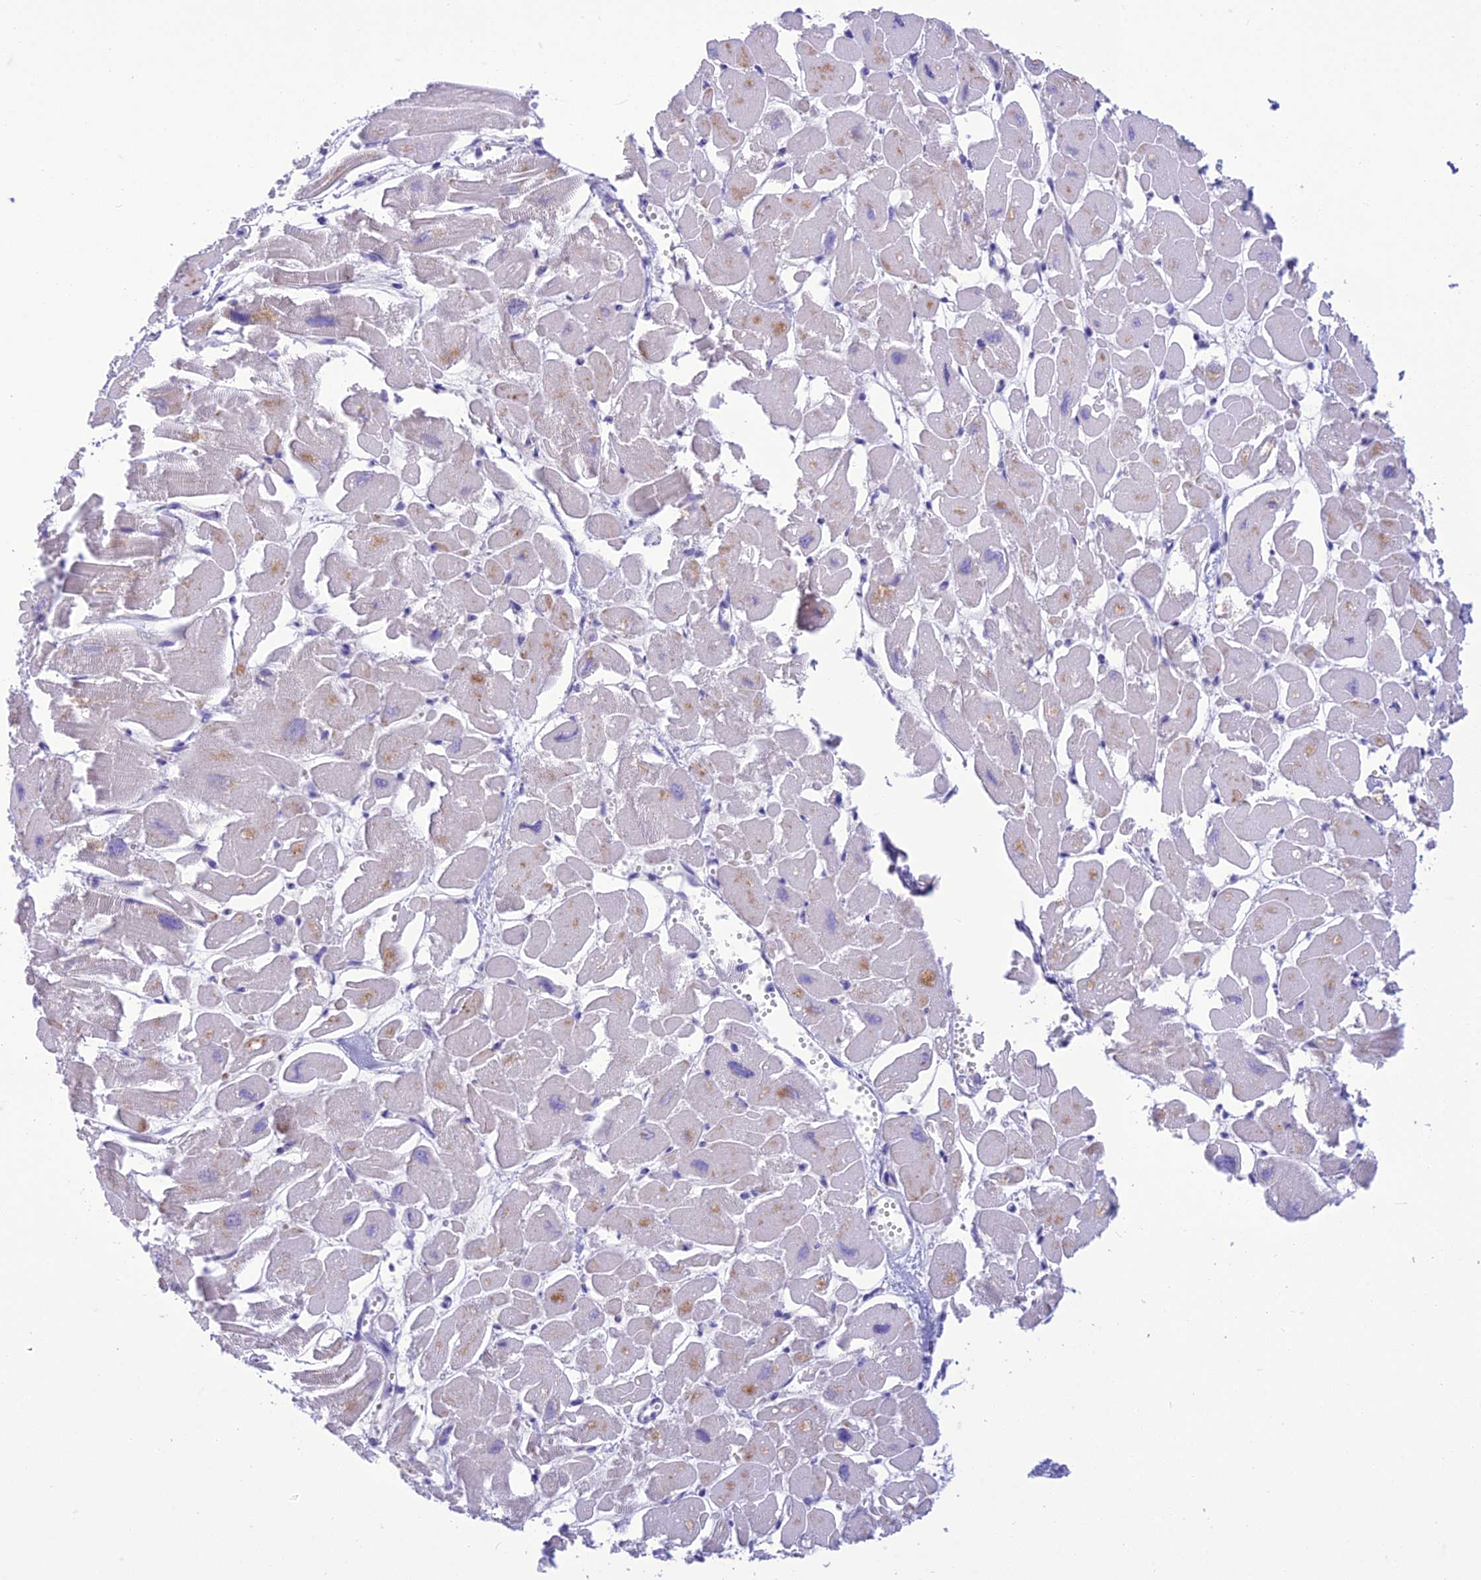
{"staining": {"intensity": "weak", "quantity": "<25%", "location": "cytoplasmic/membranous"}, "tissue": "heart muscle", "cell_type": "Cardiomyocytes", "image_type": "normal", "snomed": [{"axis": "morphology", "description": "Normal tissue, NOS"}, {"axis": "topography", "description": "Heart"}], "caption": "Benign heart muscle was stained to show a protein in brown. There is no significant staining in cardiomyocytes. (Stains: DAB (3,3'-diaminobenzidine) IHC with hematoxylin counter stain, Microscopy: brightfield microscopy at high magnification).", "gene": "DHDH", "patient": {"sex": "male", "age": 54}}